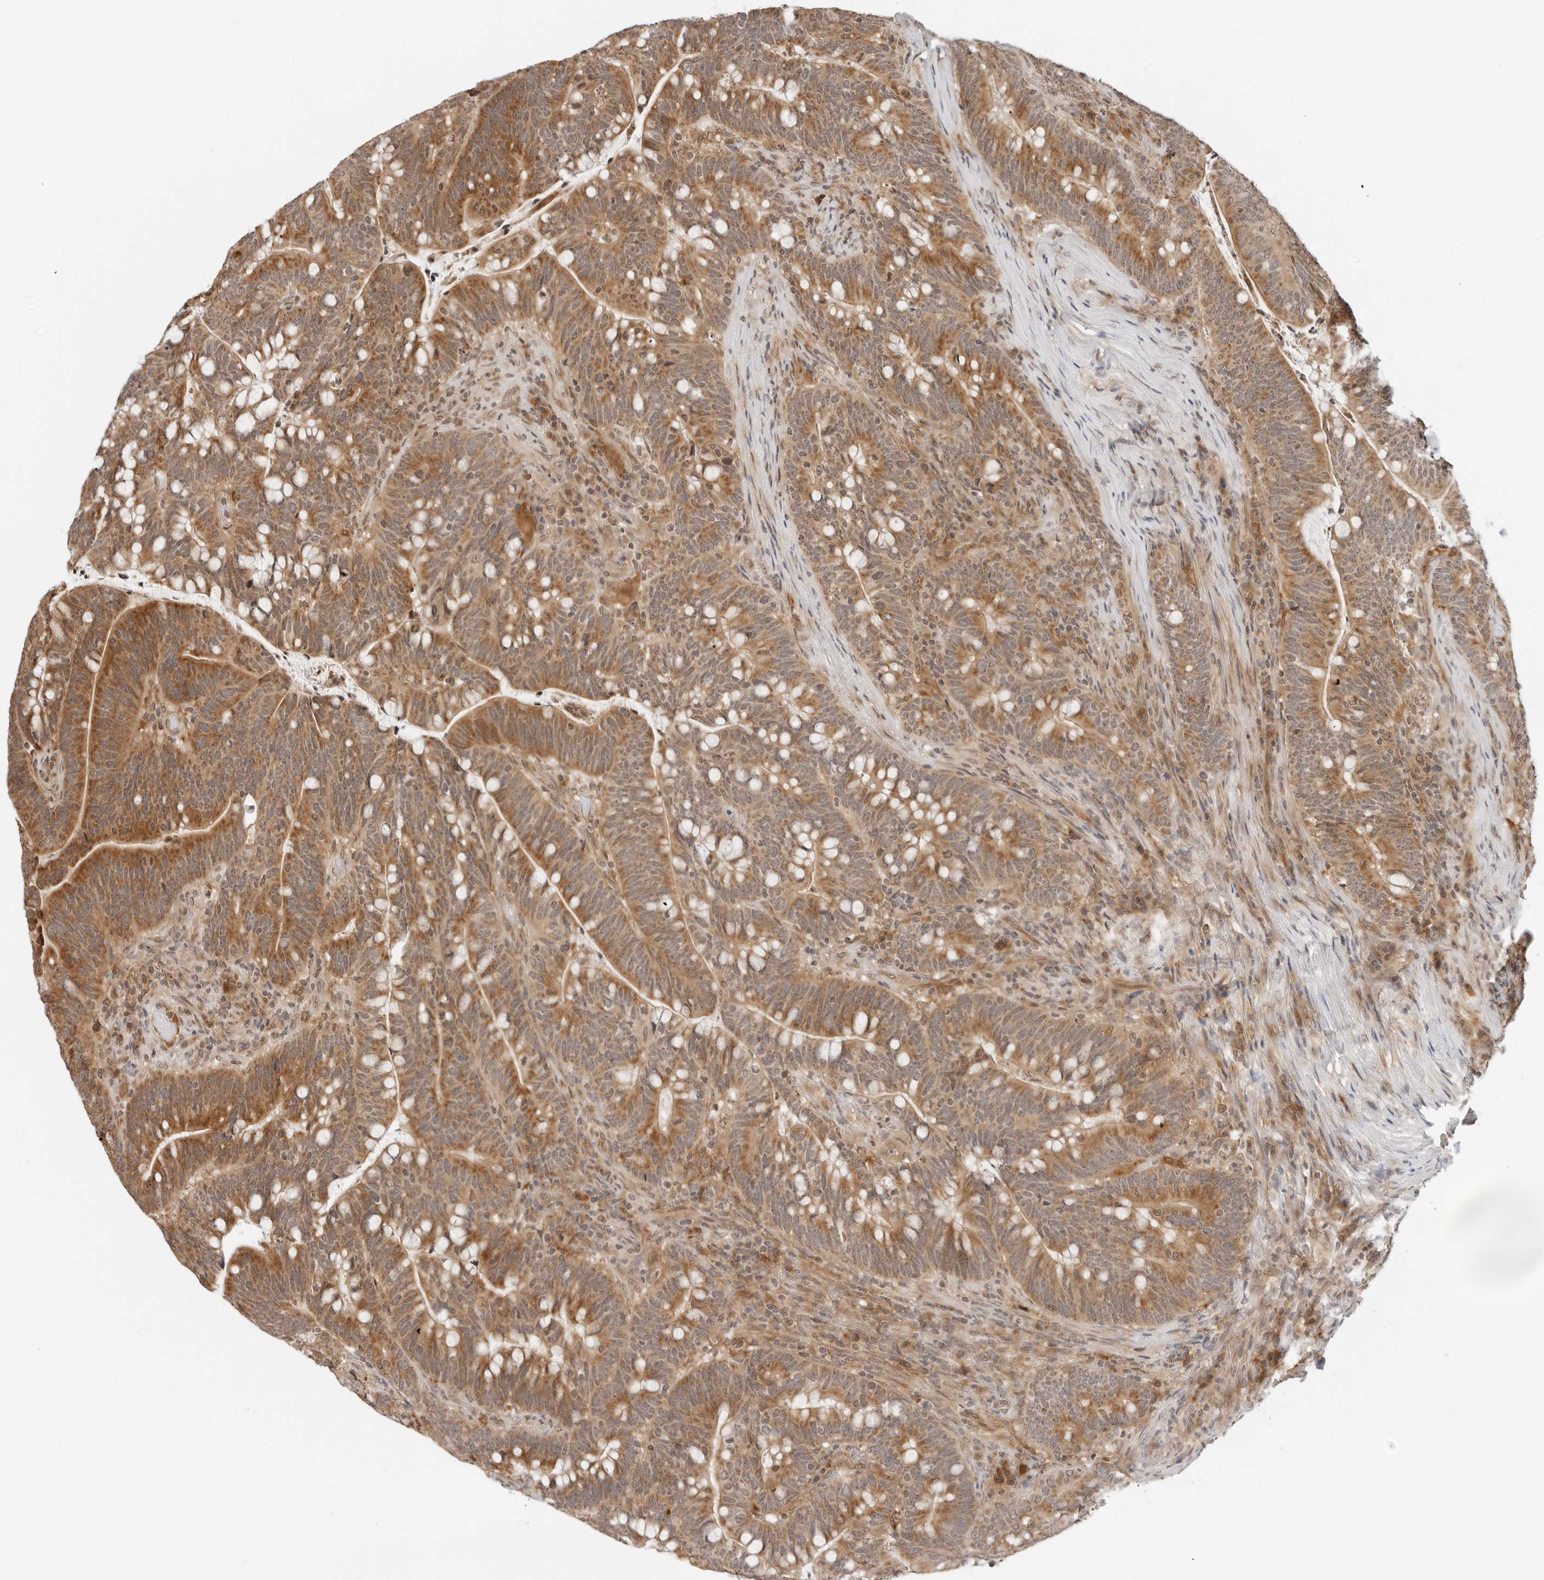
{"staining": {"intensity": "strong", "quantity": ">75%", "location": "cytoplasmic/membranous"}, "tissue": "colorectal cancer", "cell_type": "Tumor cells", "image_type": "cancer", "snomed": [{"axis": "morphology", "description": "Adenocarcinoma, NOS"}, {"axis": "topography", "description": "Colon"}], "caption": "Colorectal cancer (adenocarcinoma) tissue demonstrates strong cytoplasmic/membranous expression in approximately >75% of tumor cells (Stains: DAB in brown, nuclei in blue, Microscopy: brightfield microscopy at high magnification).", "gene": "RC3H1", "patient": {"sex": "female", "age": 66}}